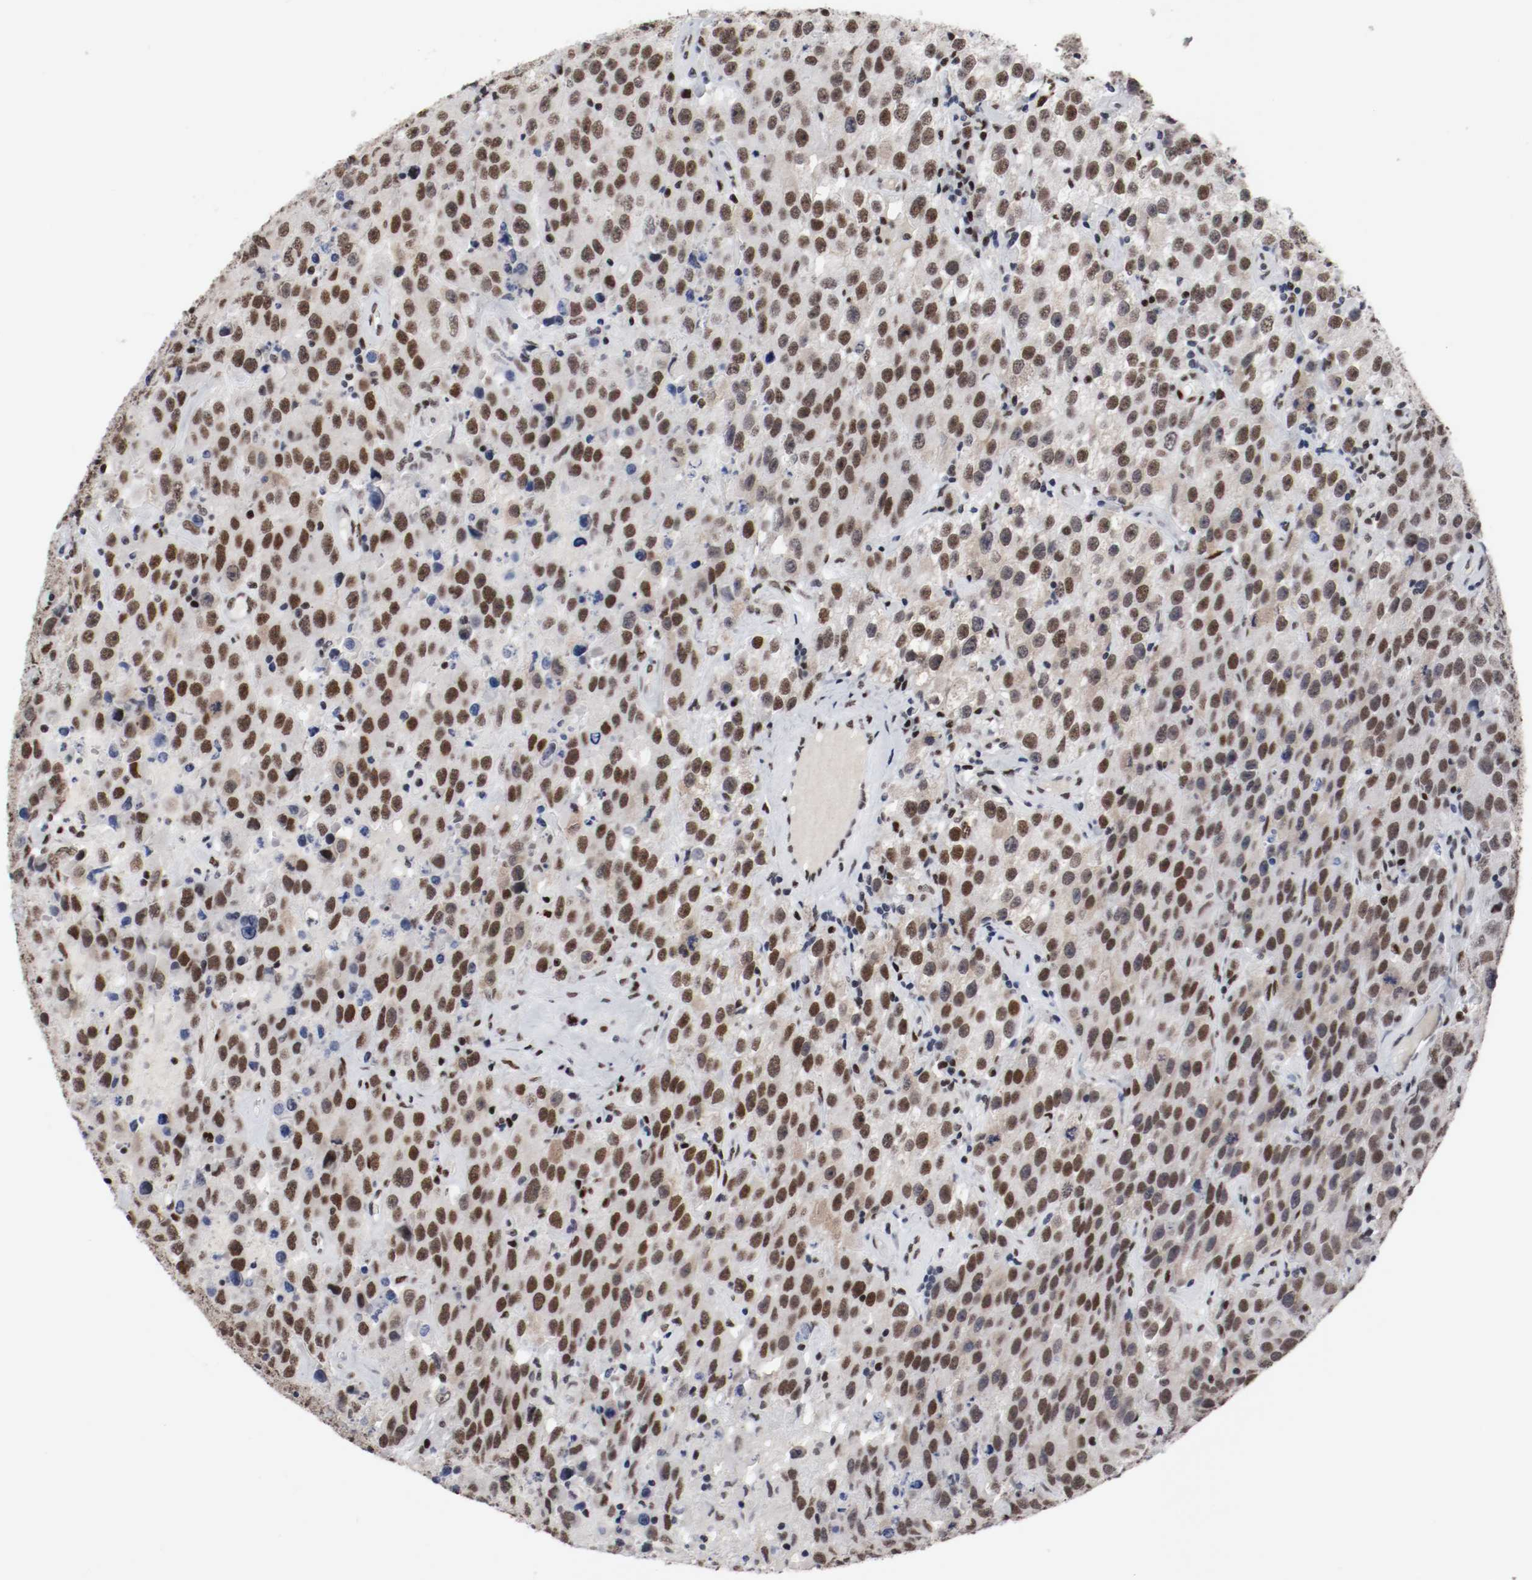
{"staining": {"intensity": "moderate", "quantity": "25%-75%", "location": "nuclear"}, "tissue": "testis cancer", "cell_type": "Tumor cells", "image_type": "cancer", "snomed": [{"axis": "morphology", "description": "Seminoma, NOS"}, {"axis": "topography", "description": "Testis"}], "caption": "Moderate nuclear positivity for a protein is appreciated in approximately 25%-75% of tumor cells of testis cancer using IHC.", "gene": "MEF2D", "patient": {"sex": "male", "age": 52}}